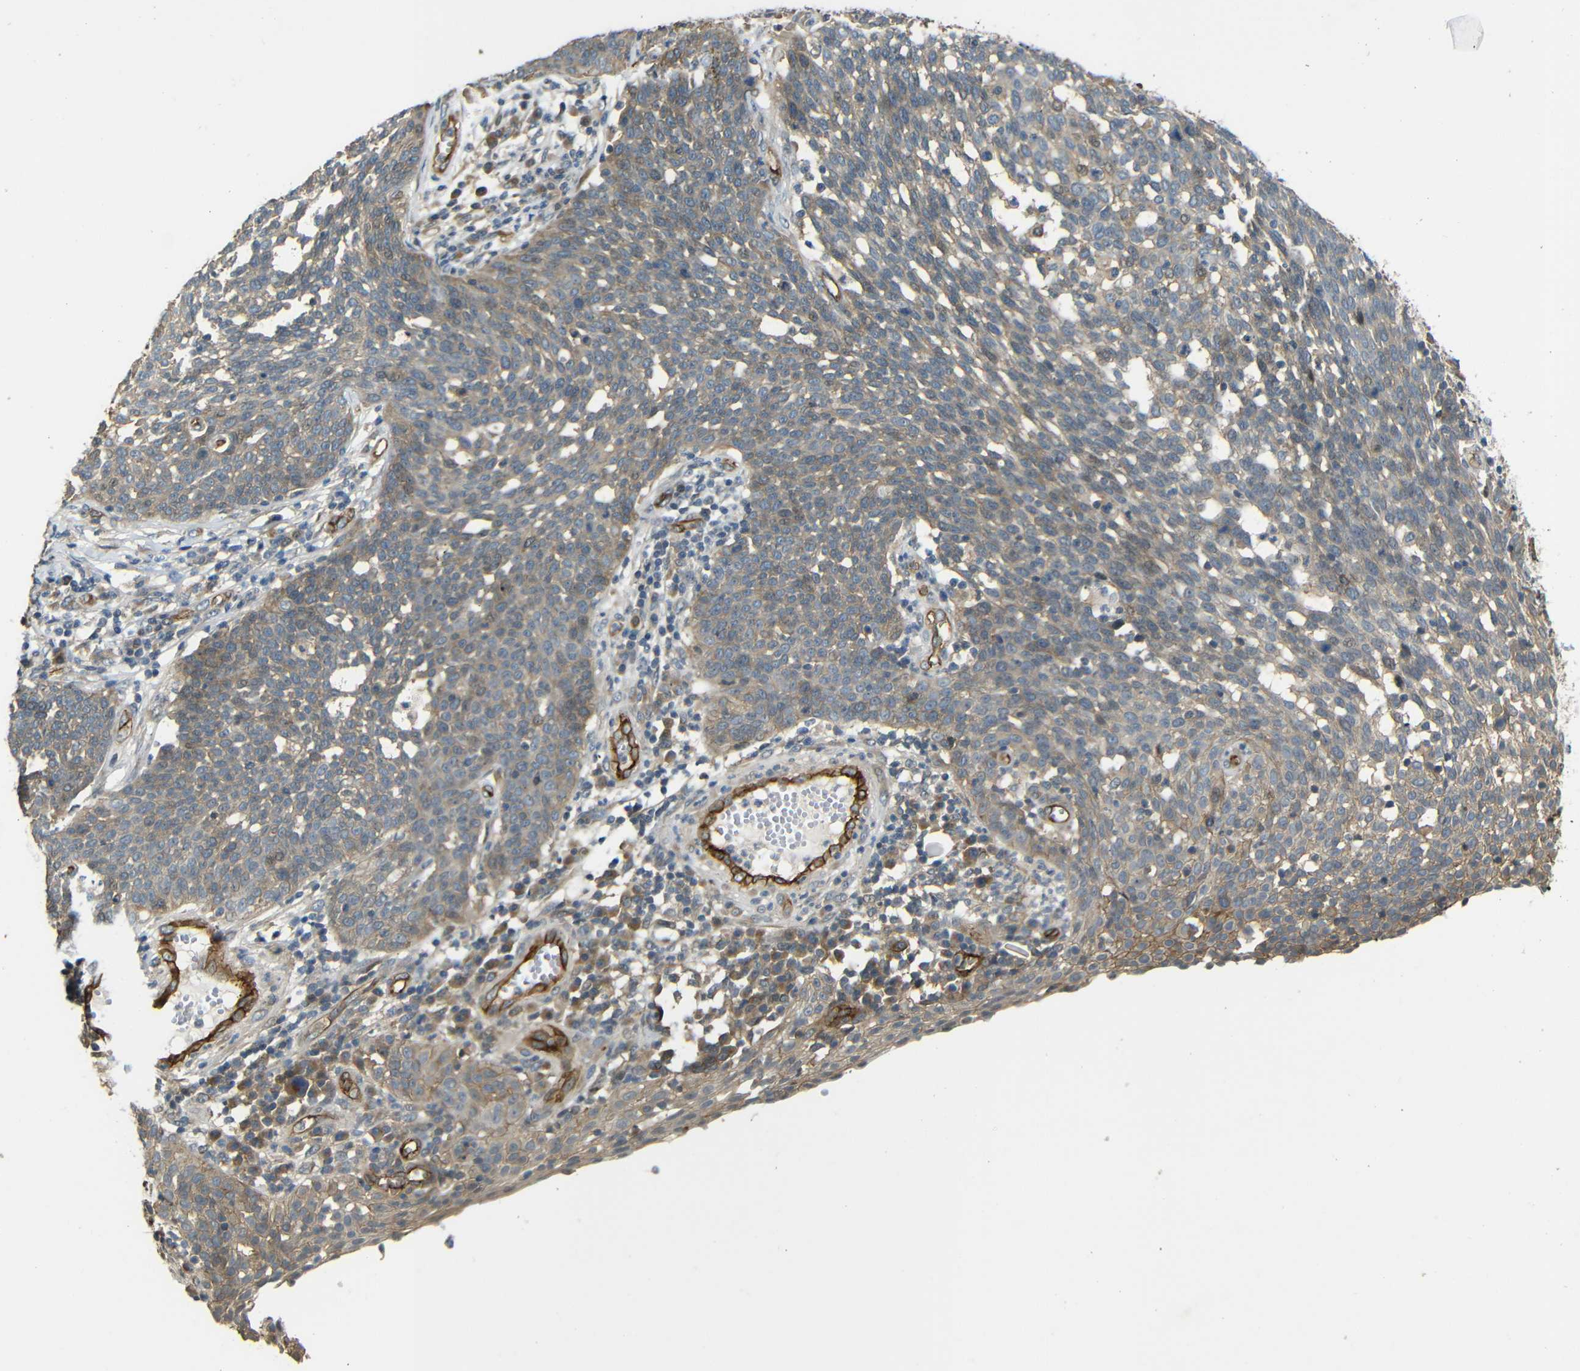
{"staining": {"intensity": "weak", "quantity": ">75%", "location": "cytoplasmic/membranous,nuclear"}, "tissue": "cervical cancer", "cell_type": "Tumor cells", "image_type": "cancer", "snomed": [{"axis": "morphology", "description": "Squamous cell carcinoma, NOS"}, {"axis": "topography", "description": "Cervix"}], "caption": "About >75% of tumor cells in human cervical squamous cell carcinoma display weak cytoplasmic/membranous and nuclear protein staining as visualized by brown immunohistochemical staining.", "gene": "RELL1", "patient": {"sex": "female", "age": 34}}